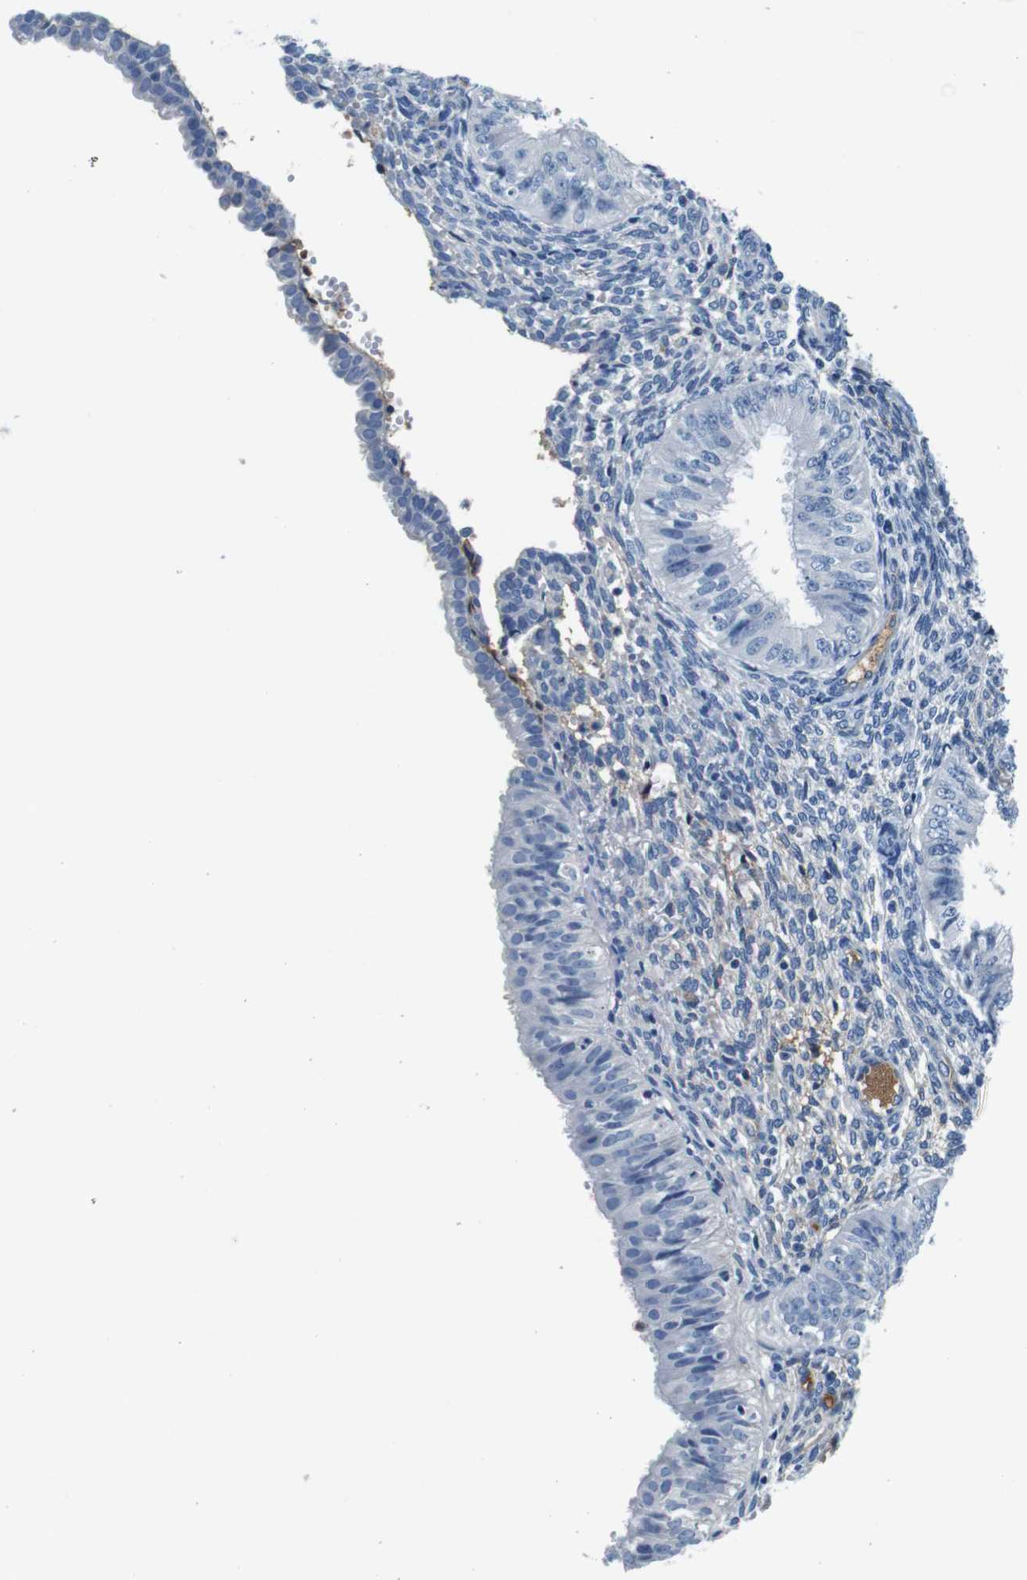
{"staining": {"intensity": "negative", "quantity": "none", "location": "none"}, "tissue": "endometrial cancer", "cell_type": "Tumor cells", "image_type": "cancer", "snomed": [{"axis": "morphology", "description": "Normal tissue, NOS"}, {"axis": "morphology", "description": "Adenocarcinoma, NOS"}, {"axis": "topography", "description": "Endometrium"}], "caption": "Tumor cells show no significant protein expression in endometrial cancer.", "gene": "IGHD", "patient": {"sex": "female", "age": 53}}